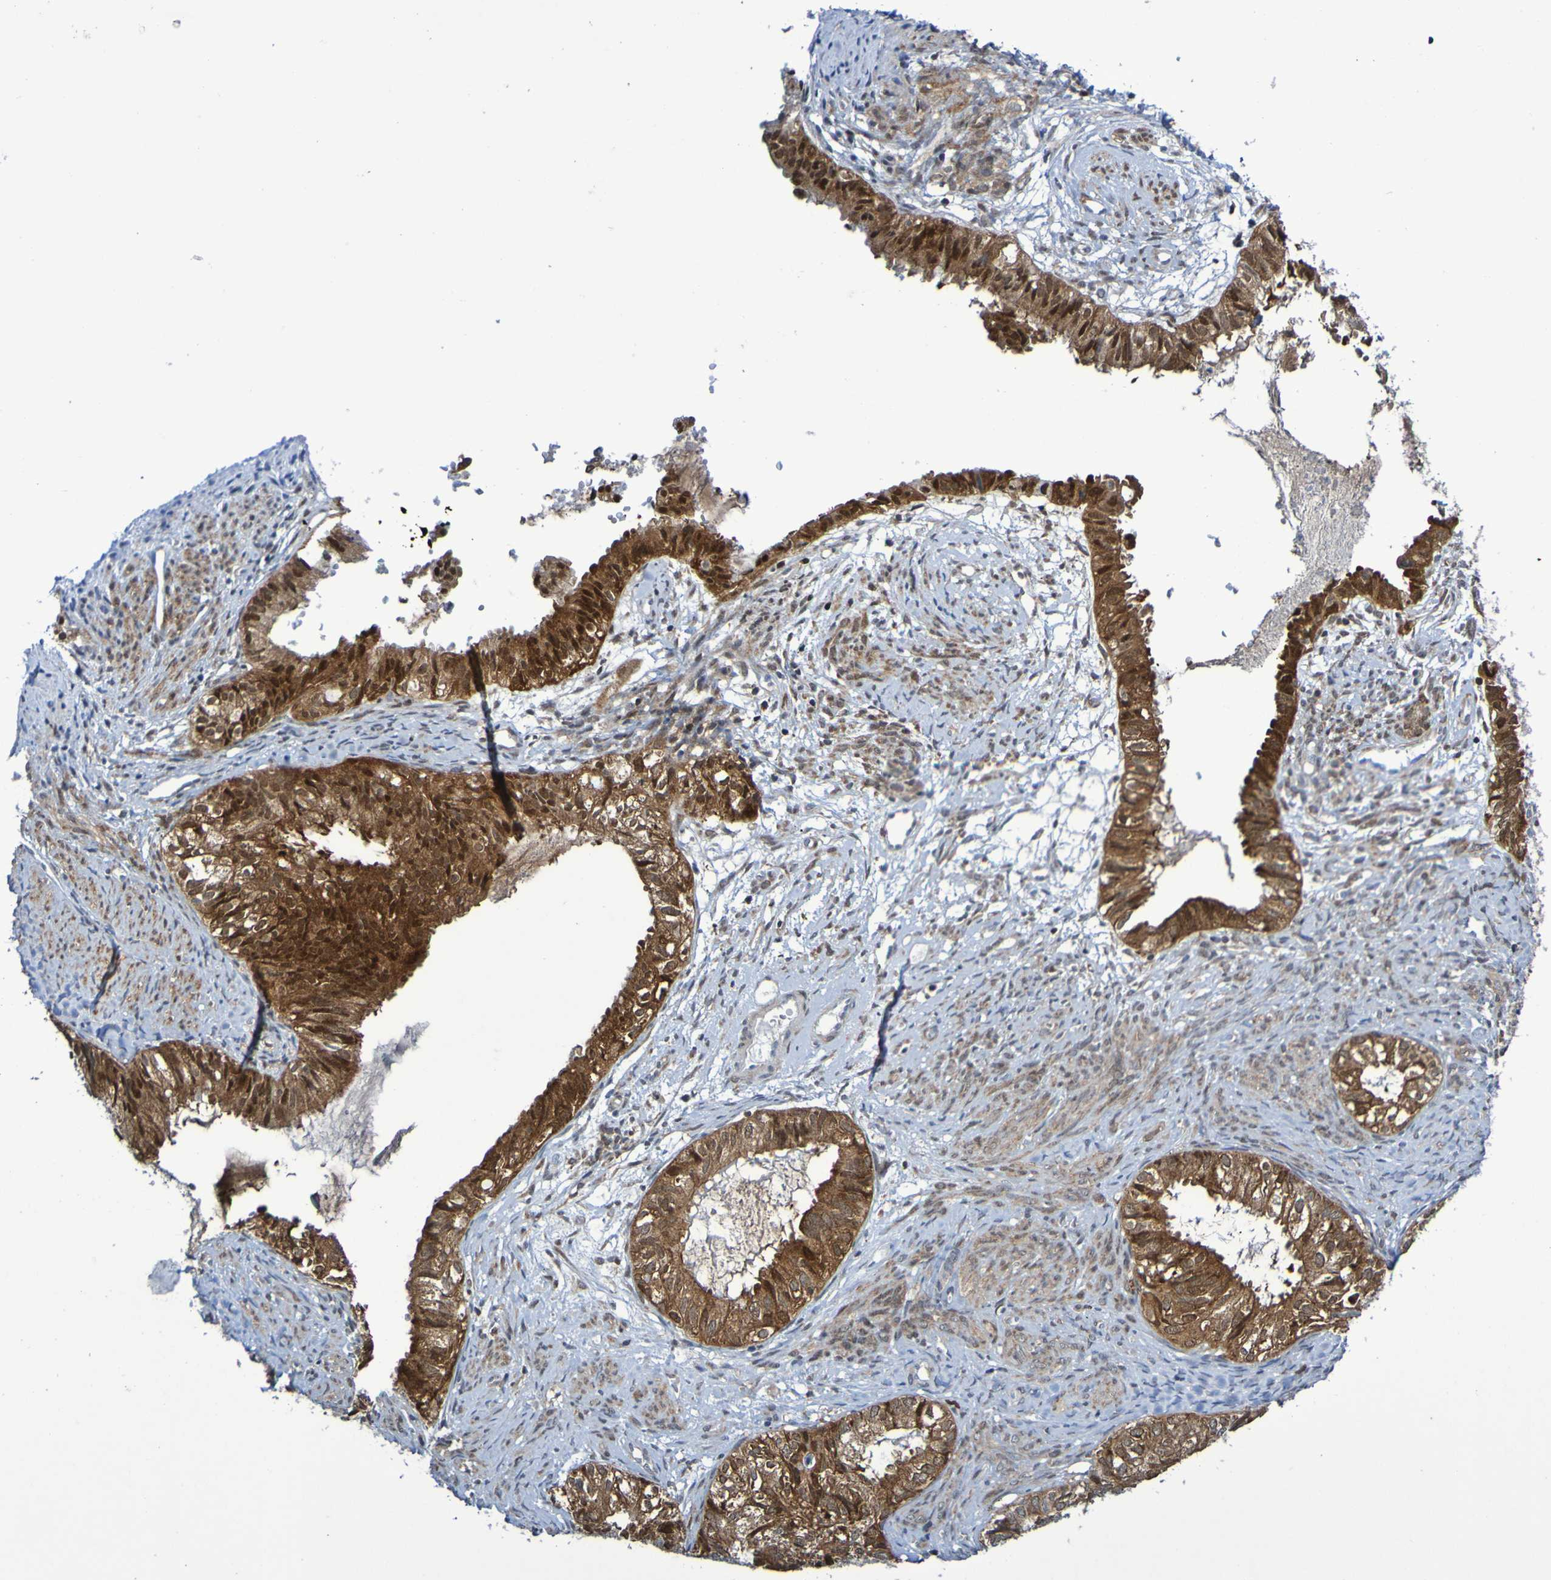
{"staining": {"intensity": "strong", "quantity": ">75%", "location": "cytoplasmic/membranous"}, "tissue": "cervical cancer", "cell_type": "Tumor cells", "image_type": "cancer", "snomed": [{"axis": "morphology", "description": "Normal tissue, NOS"}, {"axis": "morphology", "description": "Adenocarcinoma, NOS"}, {"axis": "topography", "description": "Cervix"}, {"axis": "topography", "description": "Endometrium"}], "caption": "Brown immunohistochemical staining in cervical cancer shows strong cytoplasmic/membranous expression in about >75% of tumor cells. (brown staining indicates protein expression, while blue staining denotes nuclei).", "gene": "ATIC", "patient": {"sex": "female", "age": 86}}